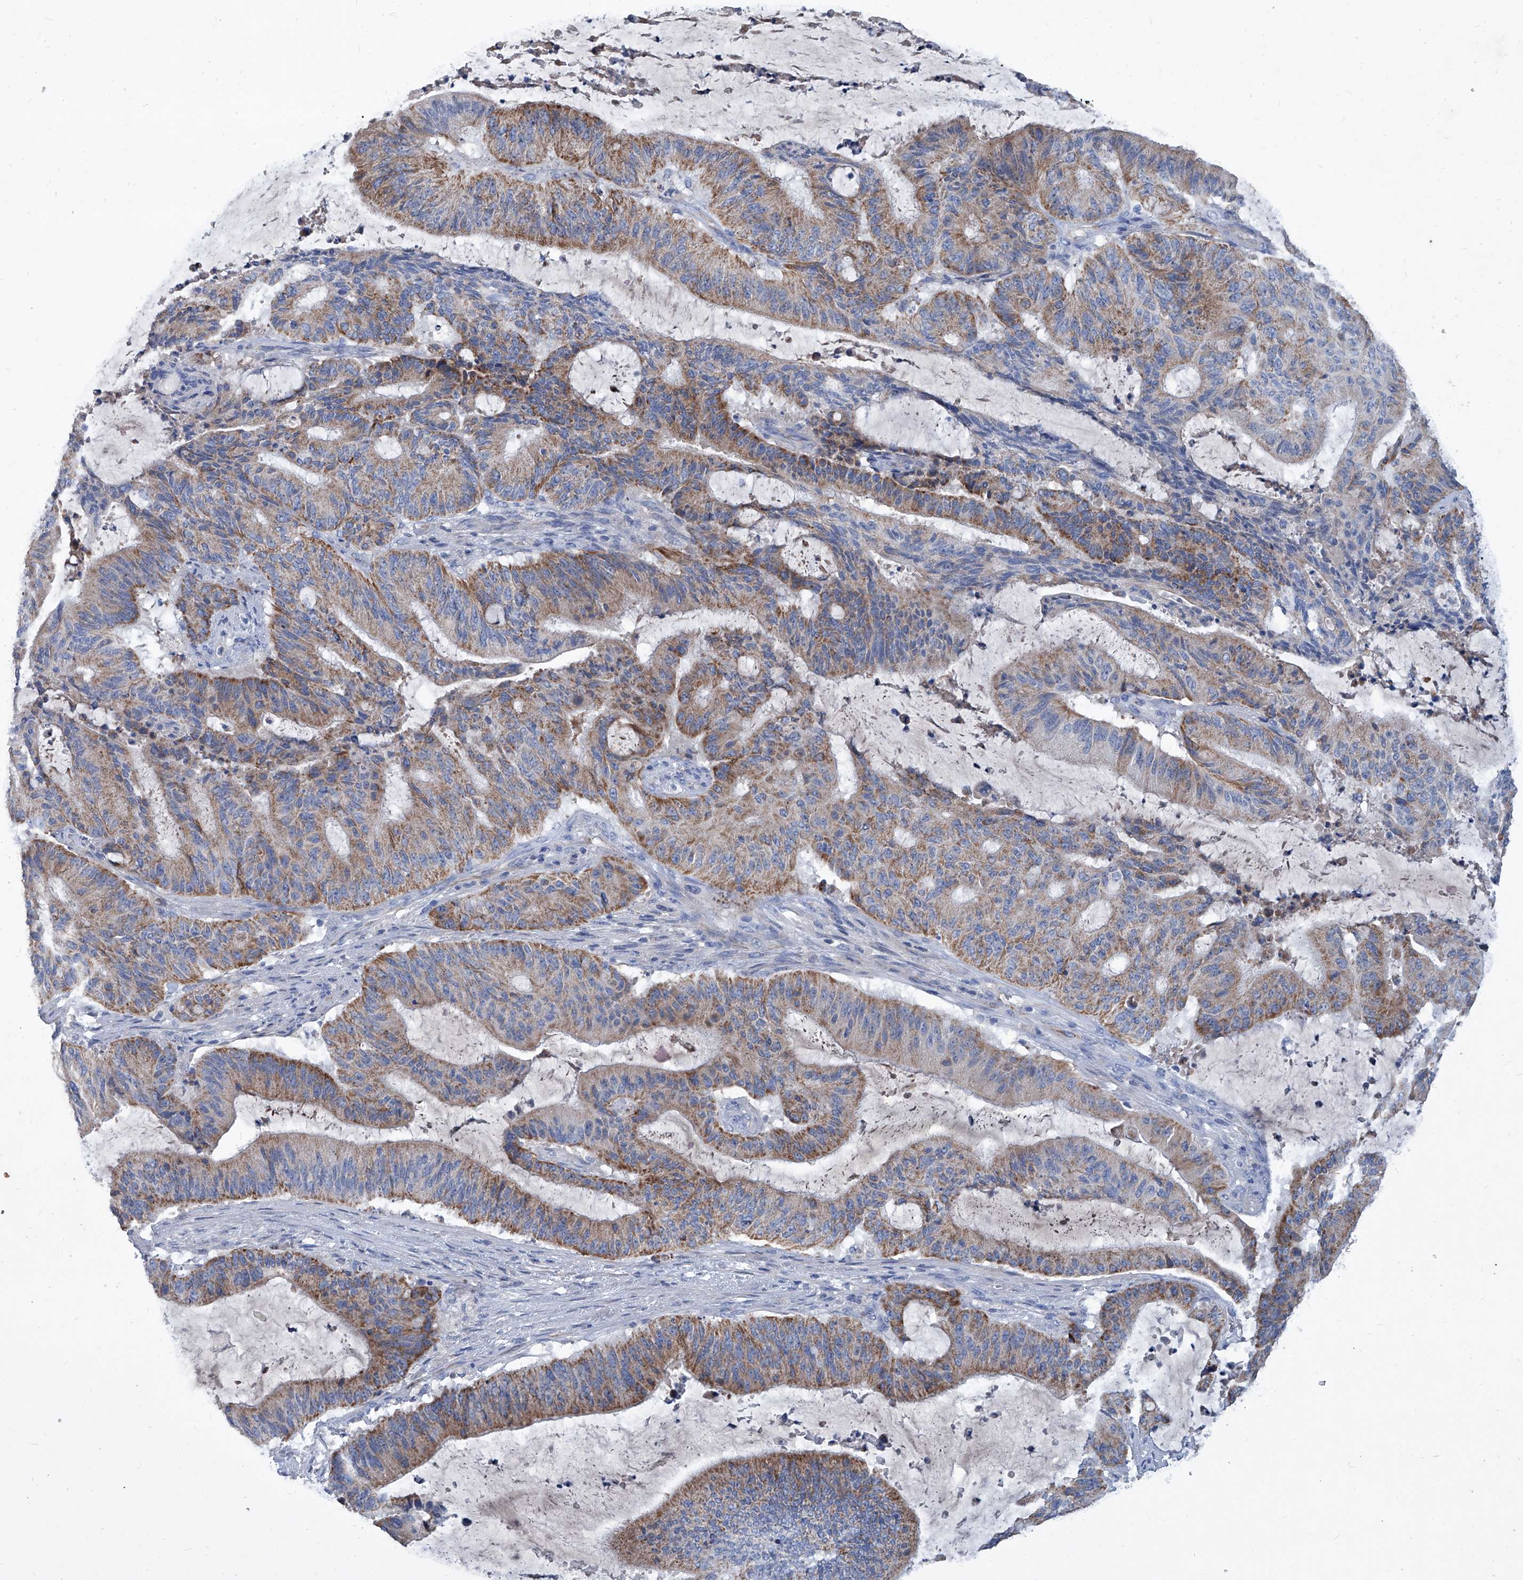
{"staining": {"intensity": "moderate", "quantity": "25%-75%", "location": "cytoplasmic/membranous"}, "tissue": "liver cancer", "cell_type": "Tumor cells", "image_type": "cancer", "snomed": [{"axis": "morphology", "description": "Normal tissue, NOS"}, {"axis": "morphology", "description": "Cholangiocarcinoma"}, {"axis": "topography", "description": "Liver"}, {"axis": "topography", "description": "Peripheral nerve tissue"}], "caption": "Liver cancer stained with a protein marker shows moderate staining in tumor cells.", "gene": "MTARC1", "patient": {"sex": "female", "age": 73}}